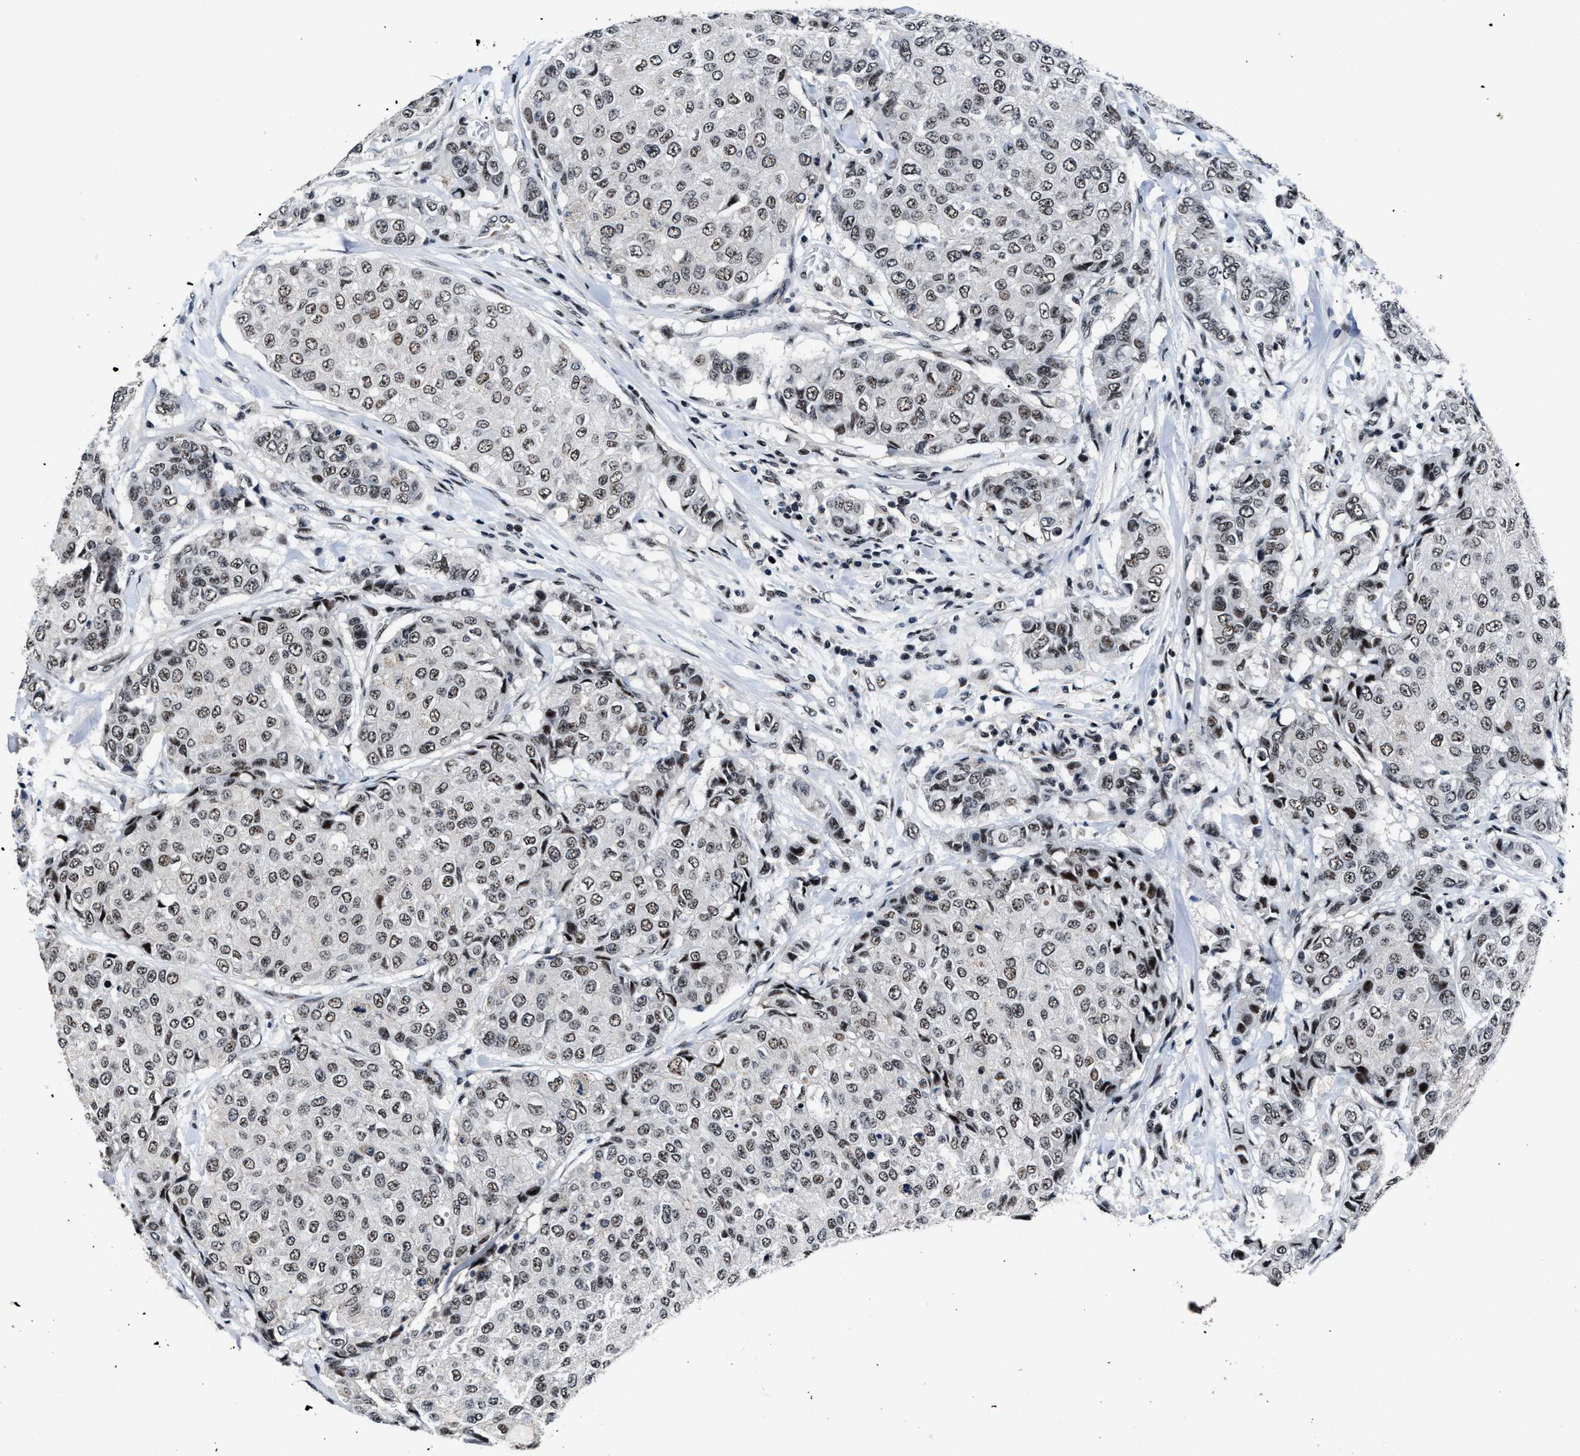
{"staining": {"intensity": "weak", "quantity": ">75%", "location": "nuclear"}, "tissue": "breast cancer", "cell_type": "Tumor cells", "image_type": "cancer", "snomed": [{"axis": "morphology", "description": "Duct carcinoma"}, {"axis": "topography", "description": "Breast"}], "caption": "Protein staining of invasive ductal carcinoma (breast) tissue shows weak nuclear positivity in approximately >75% of tumor cells.", "gene": "ZNF233", "patient": {"sex": "female", "age": 27}}